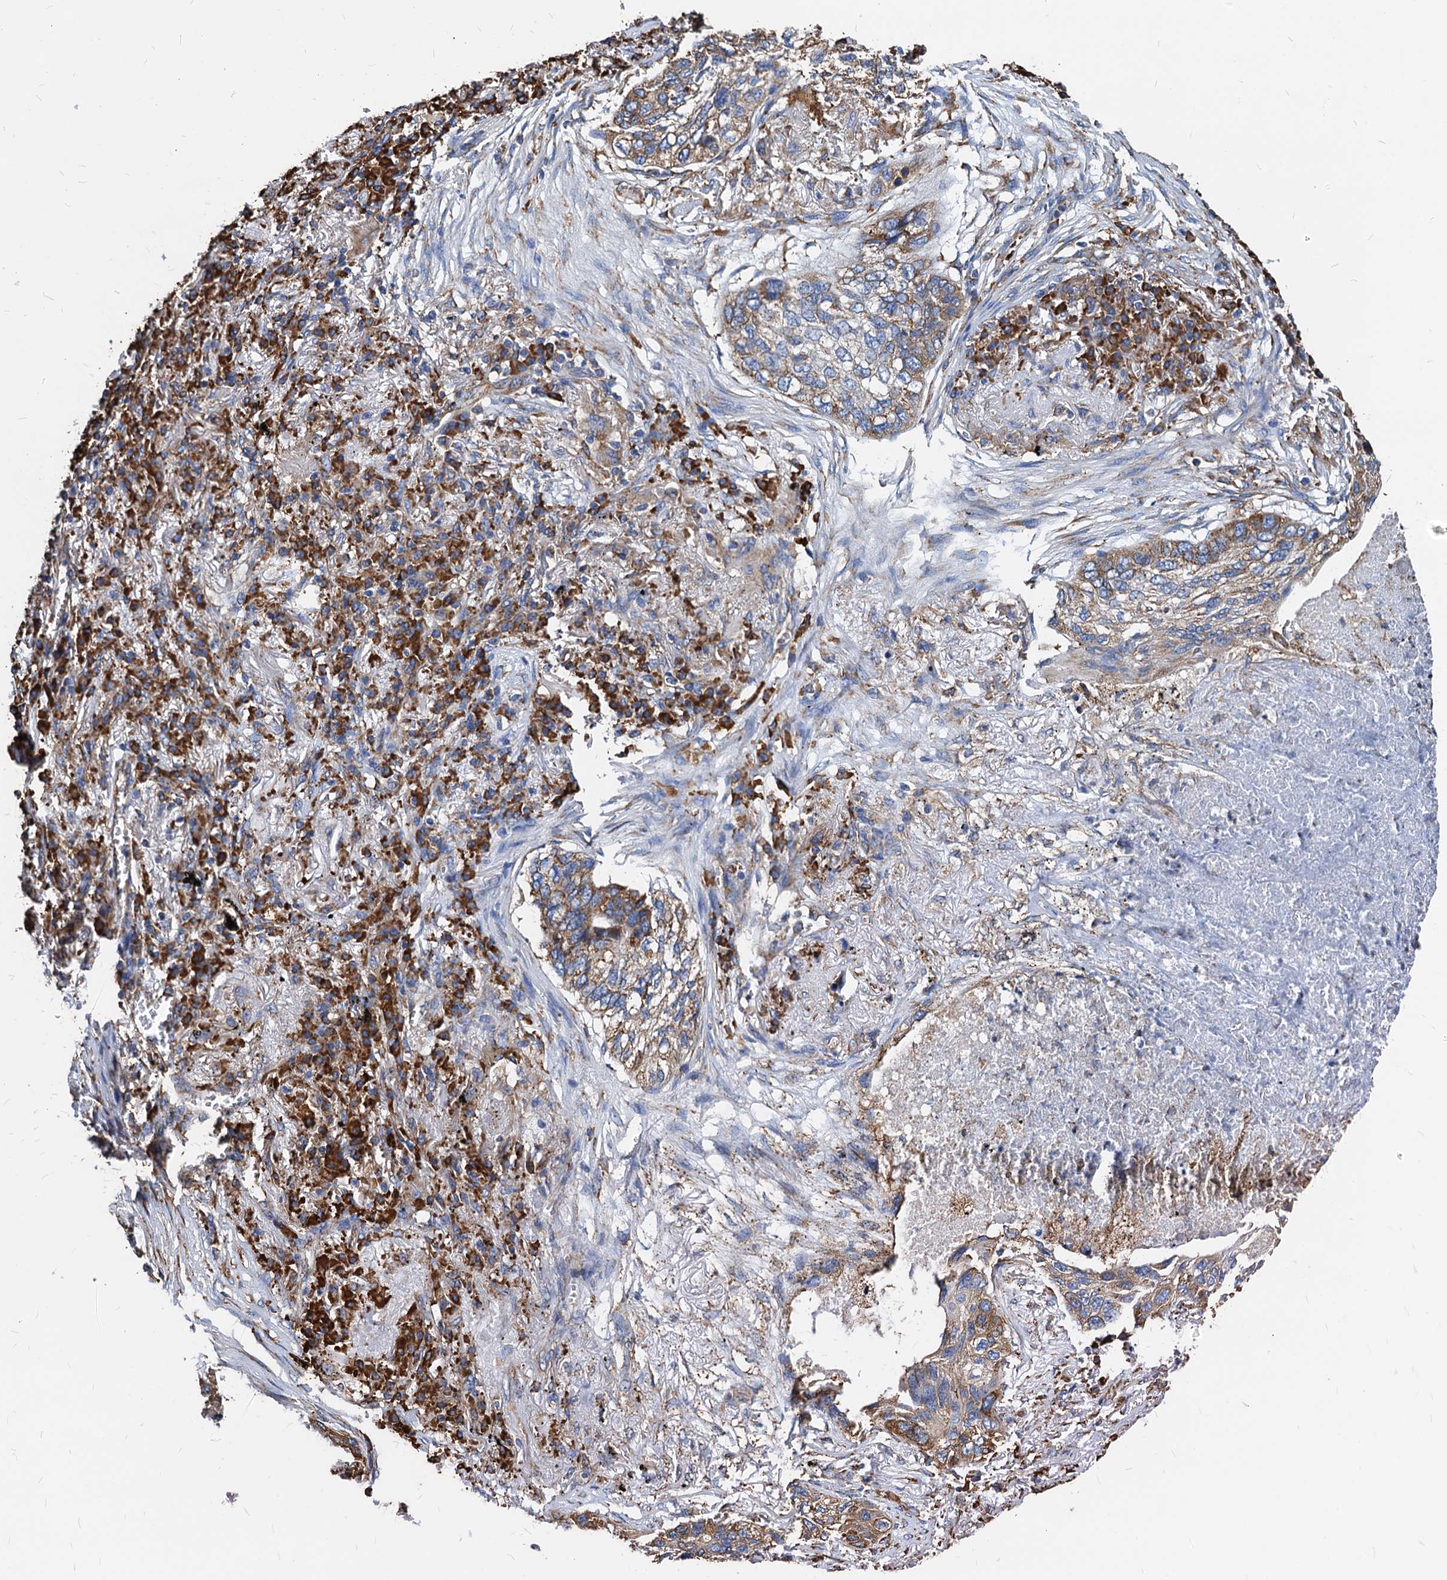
{"staining": {"intensity": "moderate", "quantity": "25%-75%", "location": "cytoplasmic/membranous"}, "tissue": "lung cancer", "cell_type": "Tumor cells", "image_type": "cancer", "snomed": [{"axis": "morphology", "description": "Squamous cell carcinoma, NOS"}, {"axis": "topography", "description": "Lung"}], "caption": "Squamous cell carcinoma (lung) was stained to show a protein in brown. There is medium levels of moderate cytoplasmic/membranous staining in about 25%-75% of tumor cells.", "gene": "HSPA5", "patient": {"sex": "female", "age": 63}}